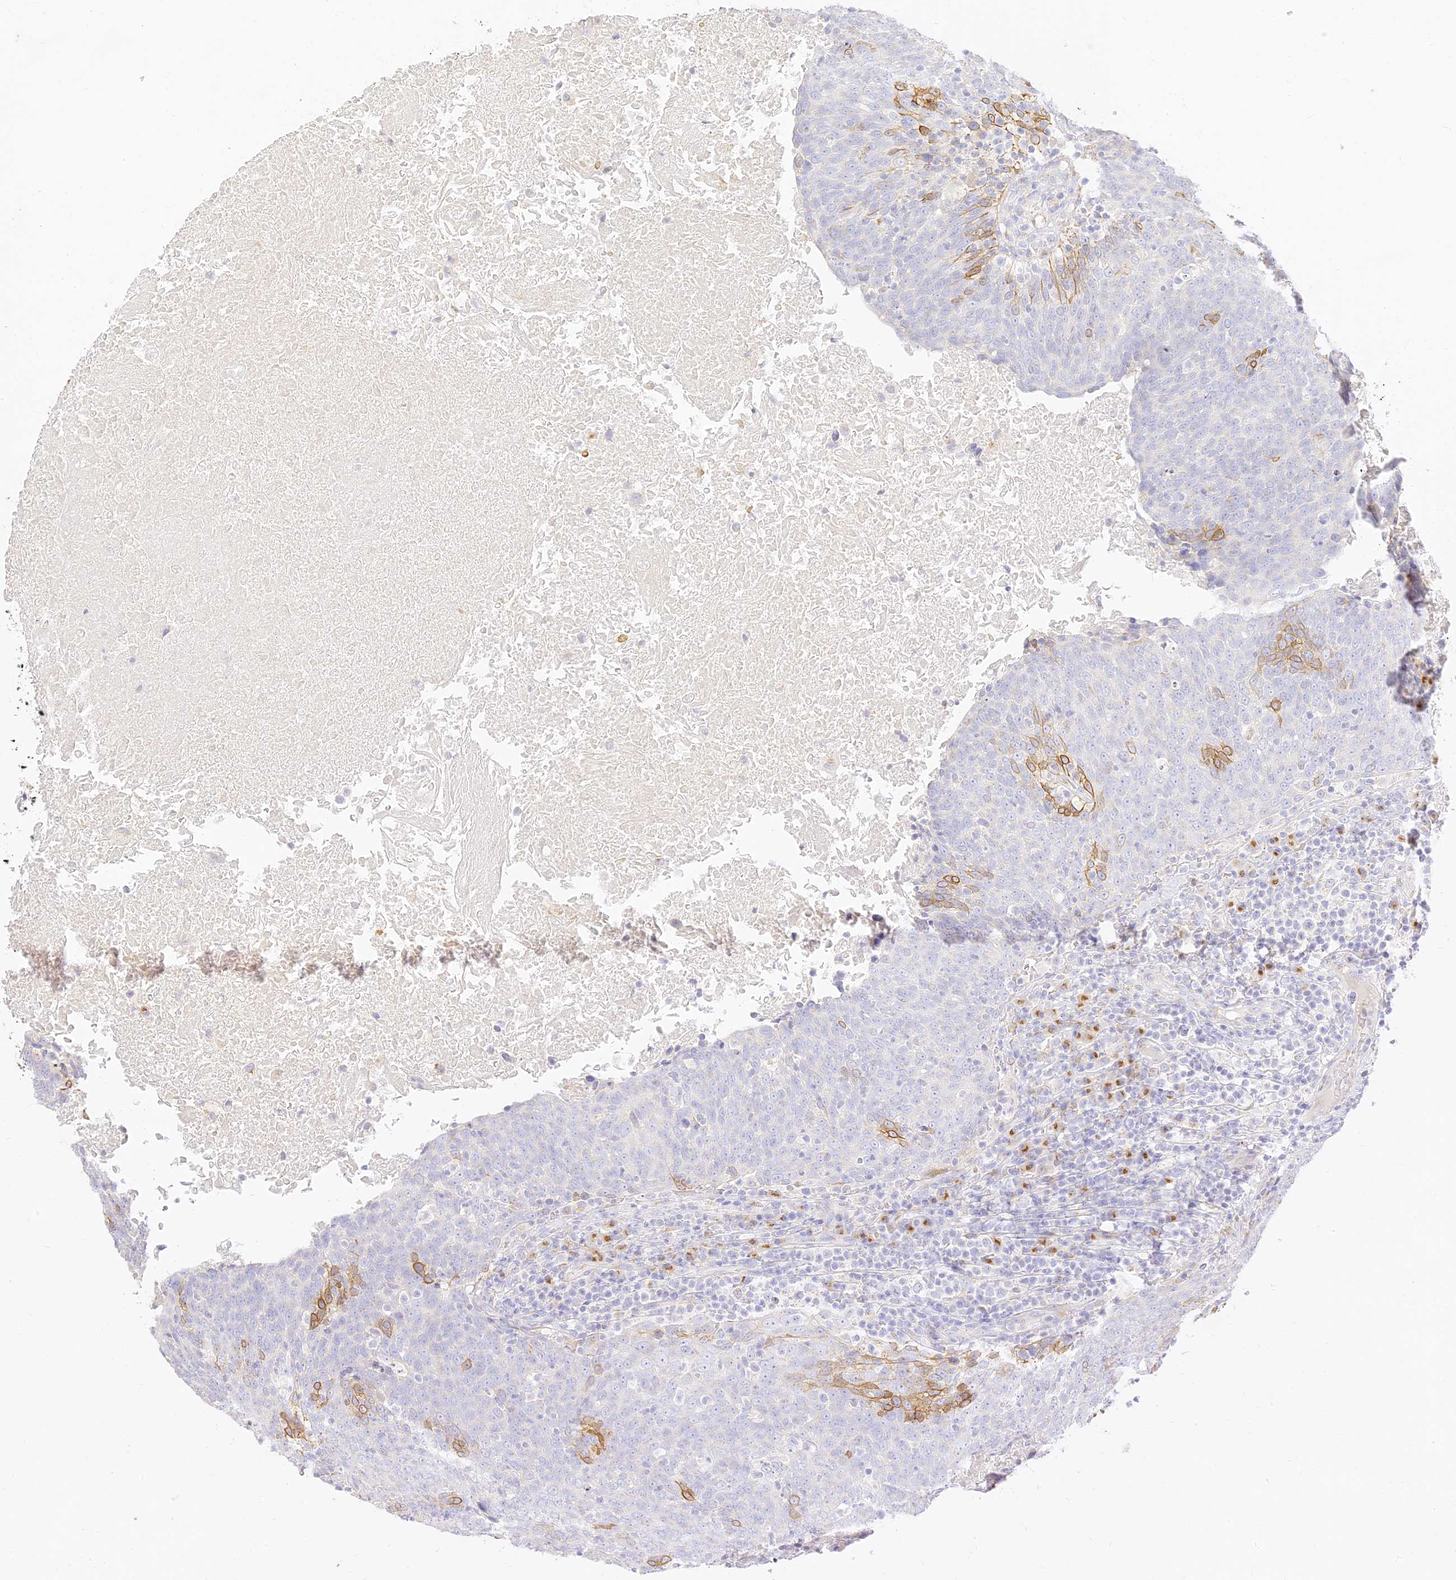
{"staining": {"intensity": "moderate", "quantity": "<25%", "location": "cytoplasmic/membranous"}, "tissue": "head and neck cancer", "cell_type": "Tumor cells", "image_type": "cancer", "snomed": [{"axis": "morphology", "description": "Squamous cell carcinoma, NOS"}, {"axis": "morphology", "description": "Squamous cell carcinoma, metastatic, NOS"}, {"axis": "topography", "description": "Lymph node"}, {"axis": "topography", "description": "Head-Neck"}], "caption": "There is low levels of moderate cytoplasmic/membranous staining in tumor cells of head and neck metastatic squamous cell carcinoma, as demonstrated by immunohistochemical staining (brown color).", "gene": "SEC13", "patient": {"sex": "male", "age": 62}}